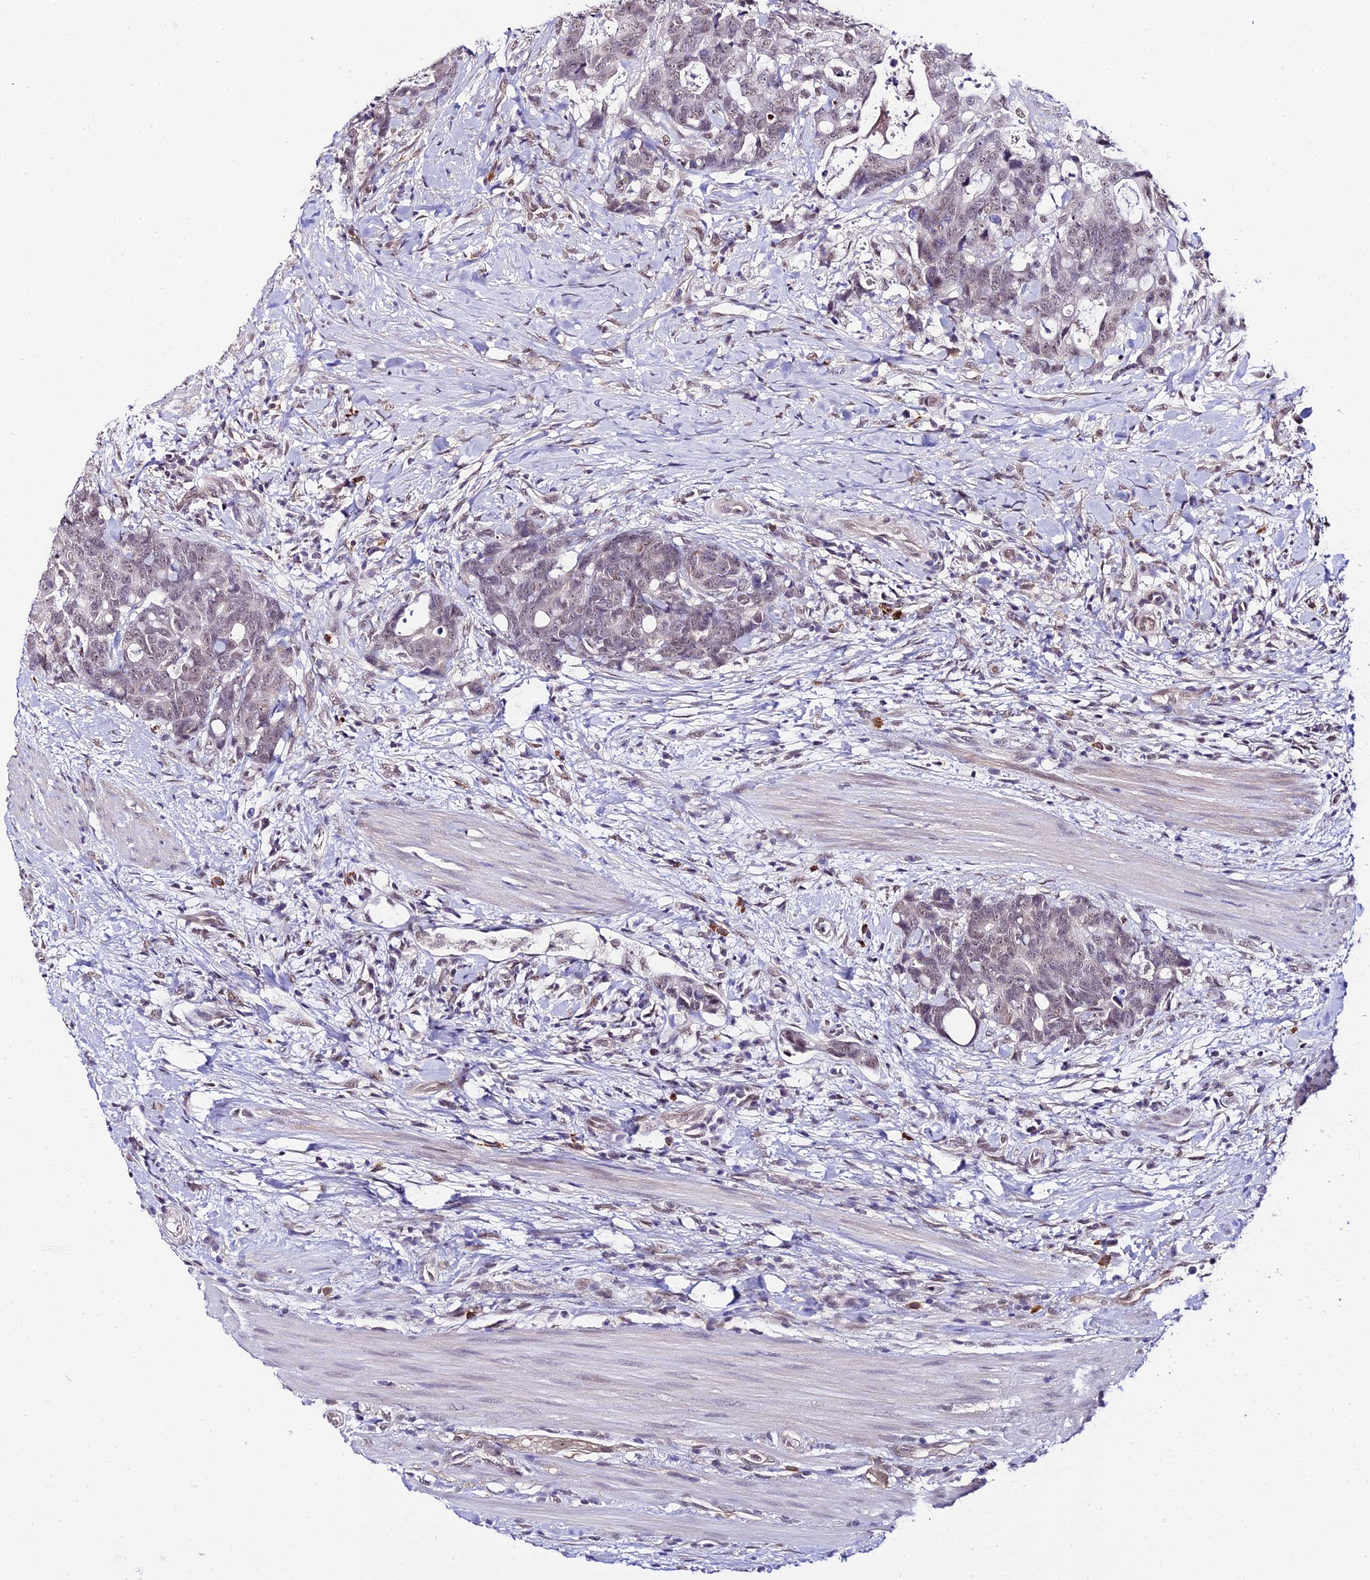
{"staining": {"intensity": "weak", "quantity": "<25%", "location": "nuclear"}, "tissue": "colorectal cancer", "cell_type": "Tumor cells", "image_type": "cancer", "snomed": [{"axis": "morphology", "description": "Adenocarcinoma, NOS"}, {"axis": "topography", "description": "Colon"}], "caption": "This is a photomicrograph of immunohistochemistry (IHC) staining of colorectal adenocarcinoma, which shows no expression in tumor cells.", "gene": "POLR2I", "patient": {"sex": "female", "age": 82}}